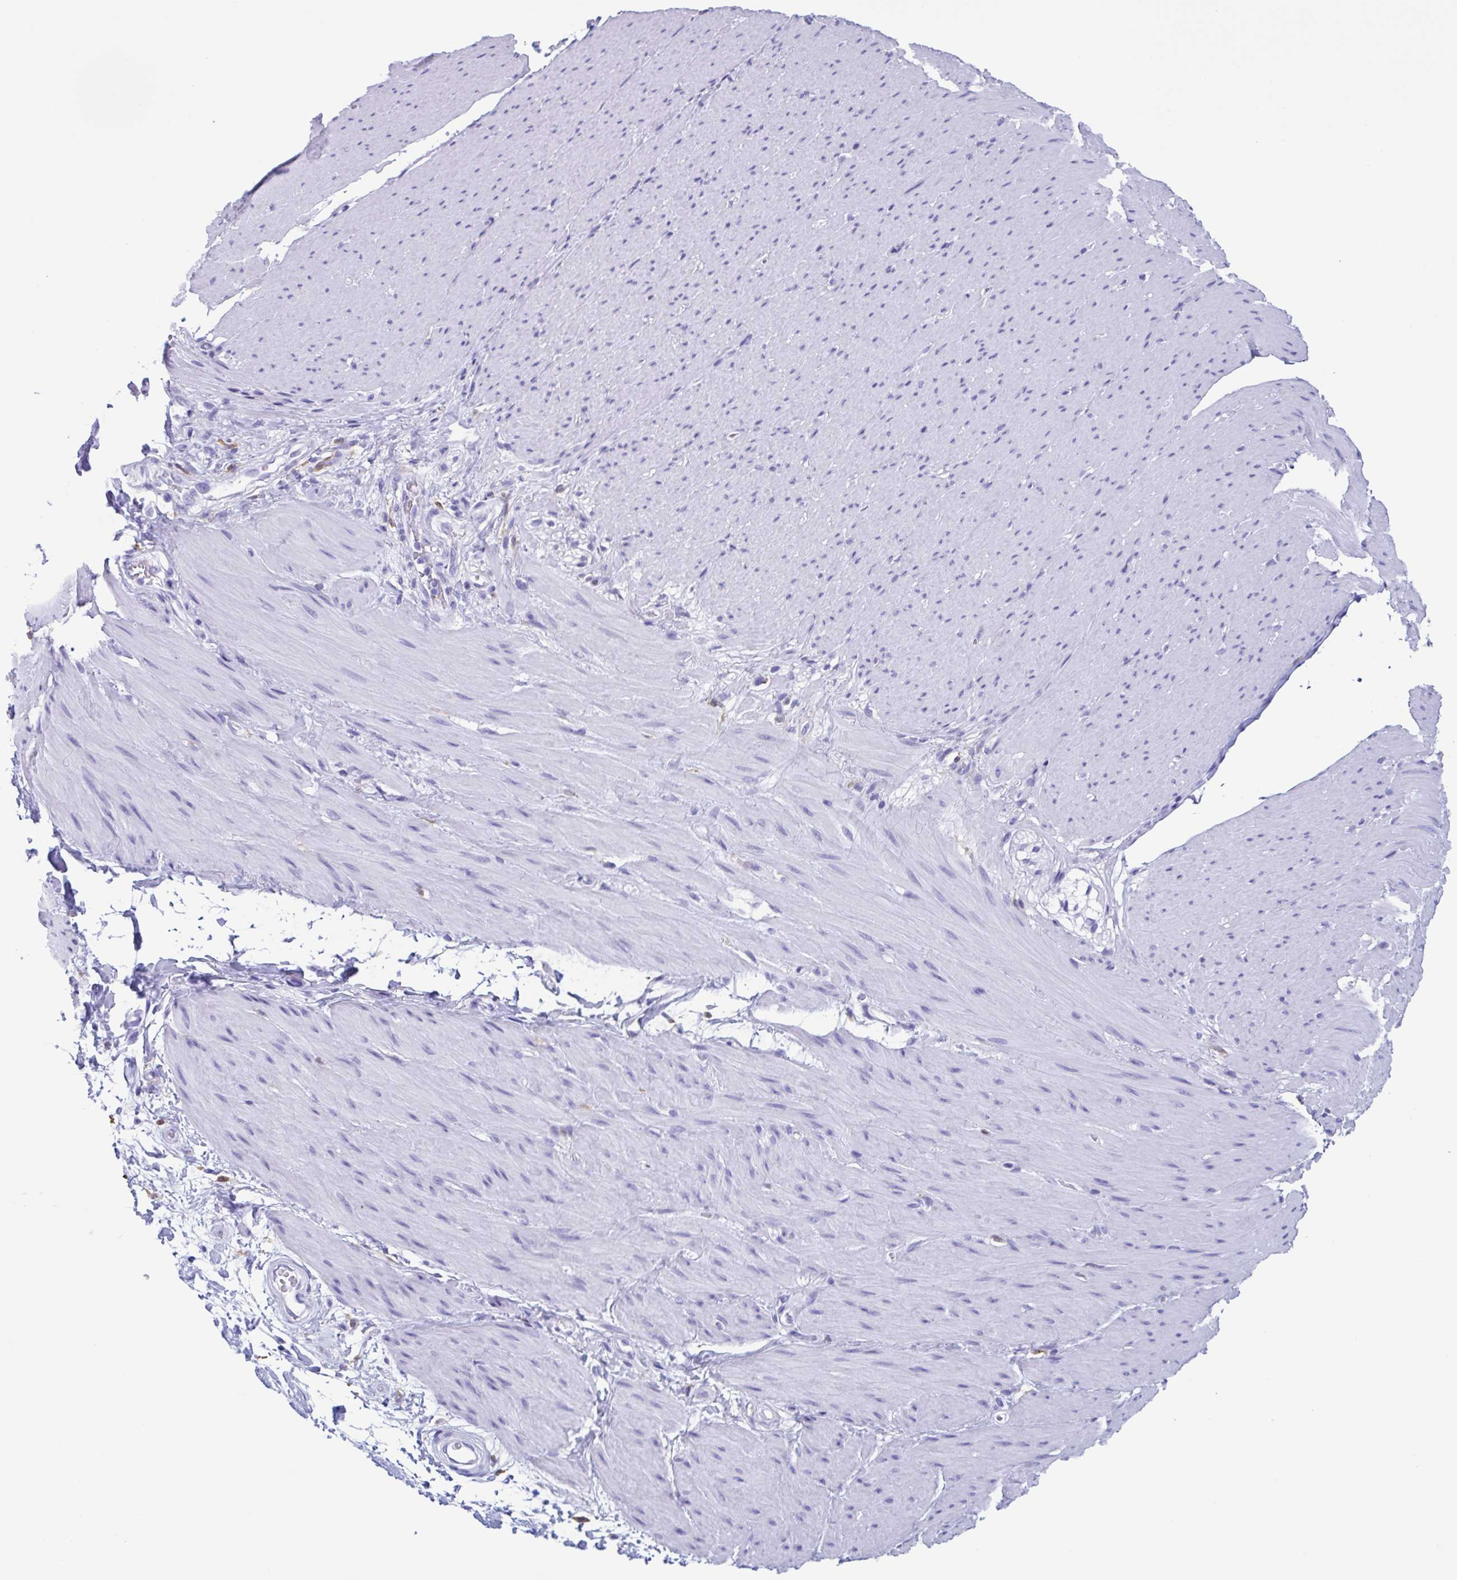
{"staining": {"intensity": "negative", "quantity": "none", "location": "none"}, "tissue": "smooth muscle", "cell_type": "Smooth muscle cells", "image_type": "normal", "snomed": [{"axis": "morphology", "description": "Normal tissue, NOS"}, {"axis": "topography", "description": "Smooth muscle"}, {"axis": "topography", "description": "Rectum"}], "caption": "Immunohistochemical staining of normal smooth muscle reveals no significant staining in smooth muscle cells.", "gene": "ZNF850", "patient": {"sex": "male", "age": 53}}